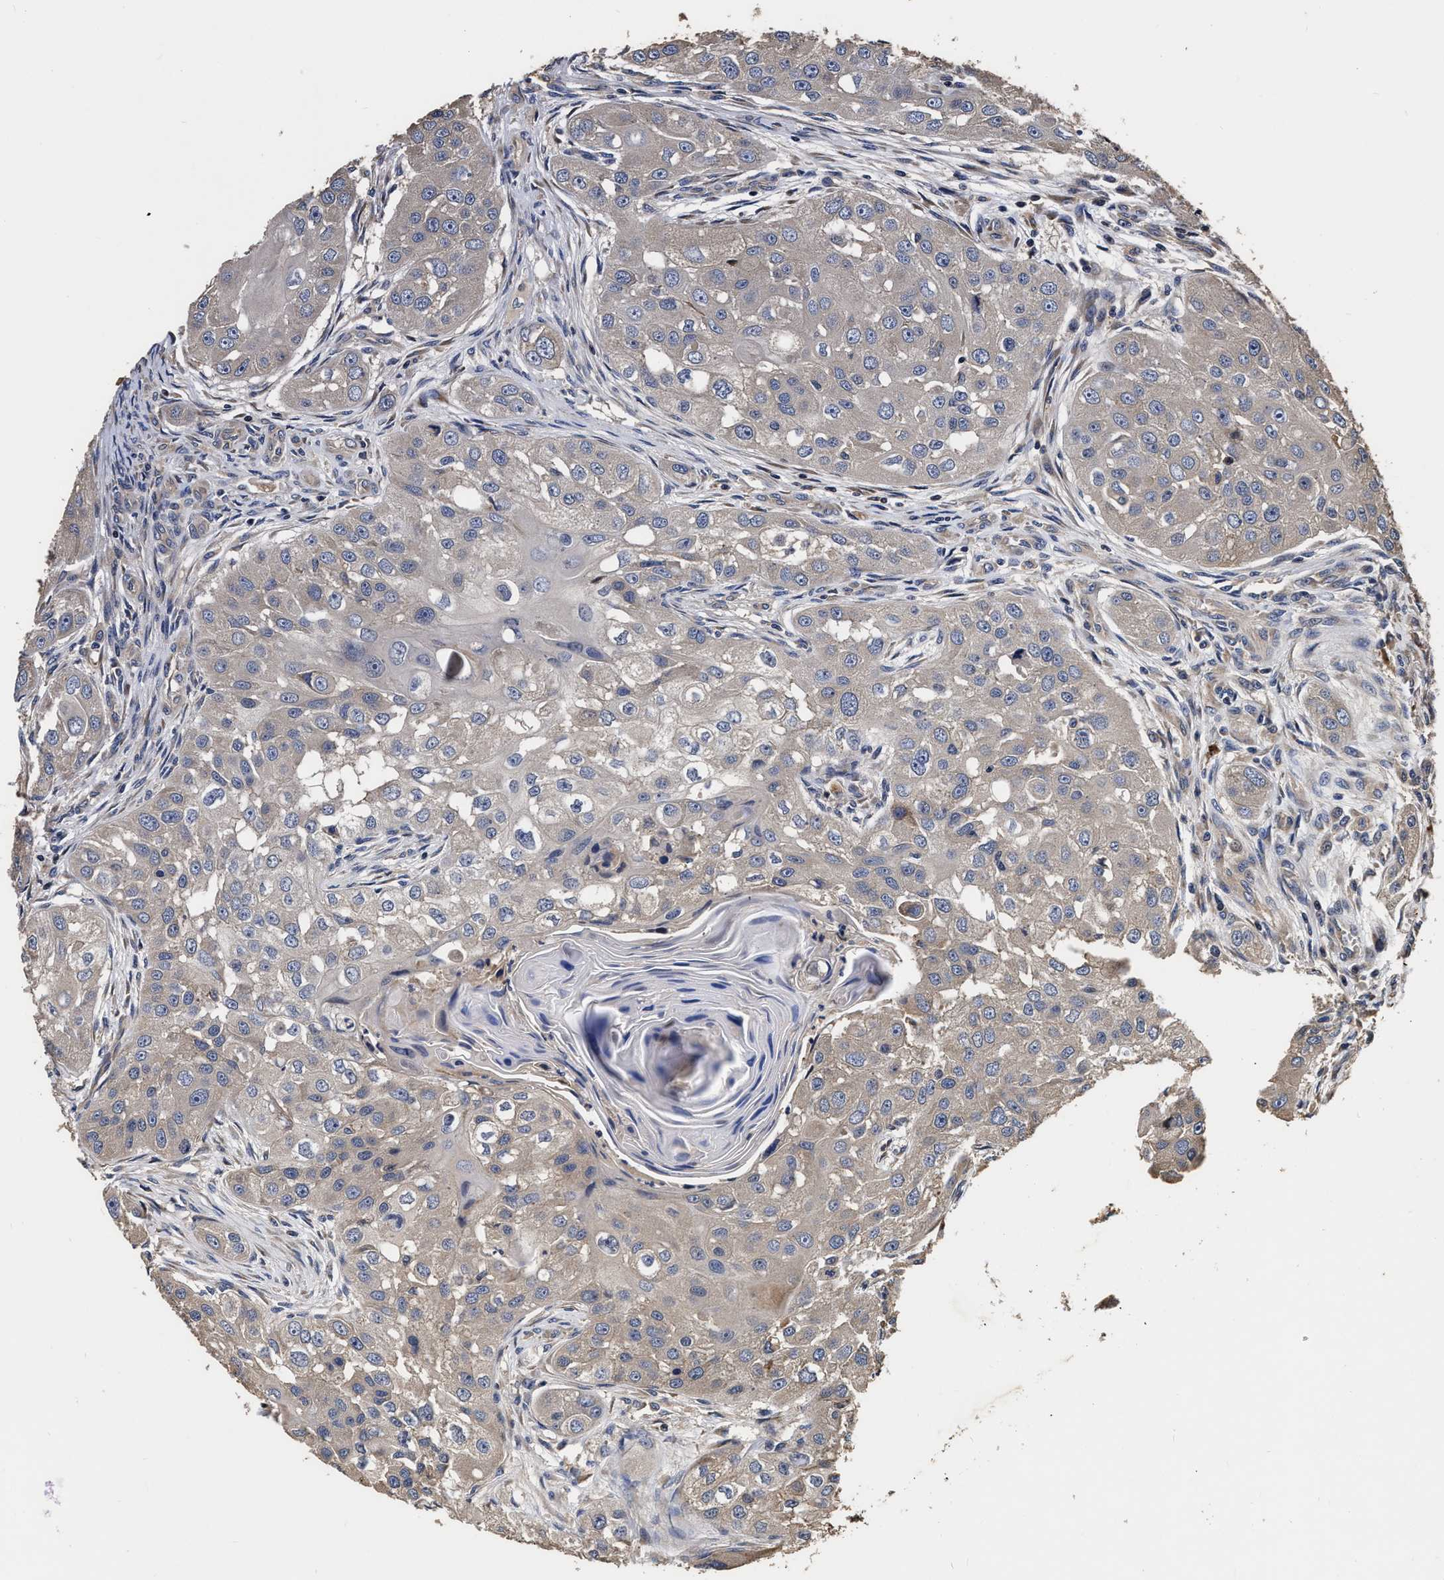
{"staining": {"intensity": "negative", "quantity": "none", "location": "none"}, "tissue": "head and neck cancer", "cell_type": "Tumor cells", "image_type": "cancer", "snomed": [{"axis": "morphology", "description": "Normal tissue, NOS"}, {"axis": "morphology", "description": "Squamous cell carcinoma, NOS"}, {"axis": "topography", "description": "Skeletal muscle"}, {"axis": "topography", "description": "Head-Neck"}], "caption": "High power microscopy image of an immunohistochemistry (IHC) photomicrograph of head and neck cancer (squamous cell carcinoma), revealing no significant staining in tumor cells.", "gene": "ABCG8", "patient": {"sex": "male", "age": 51}}